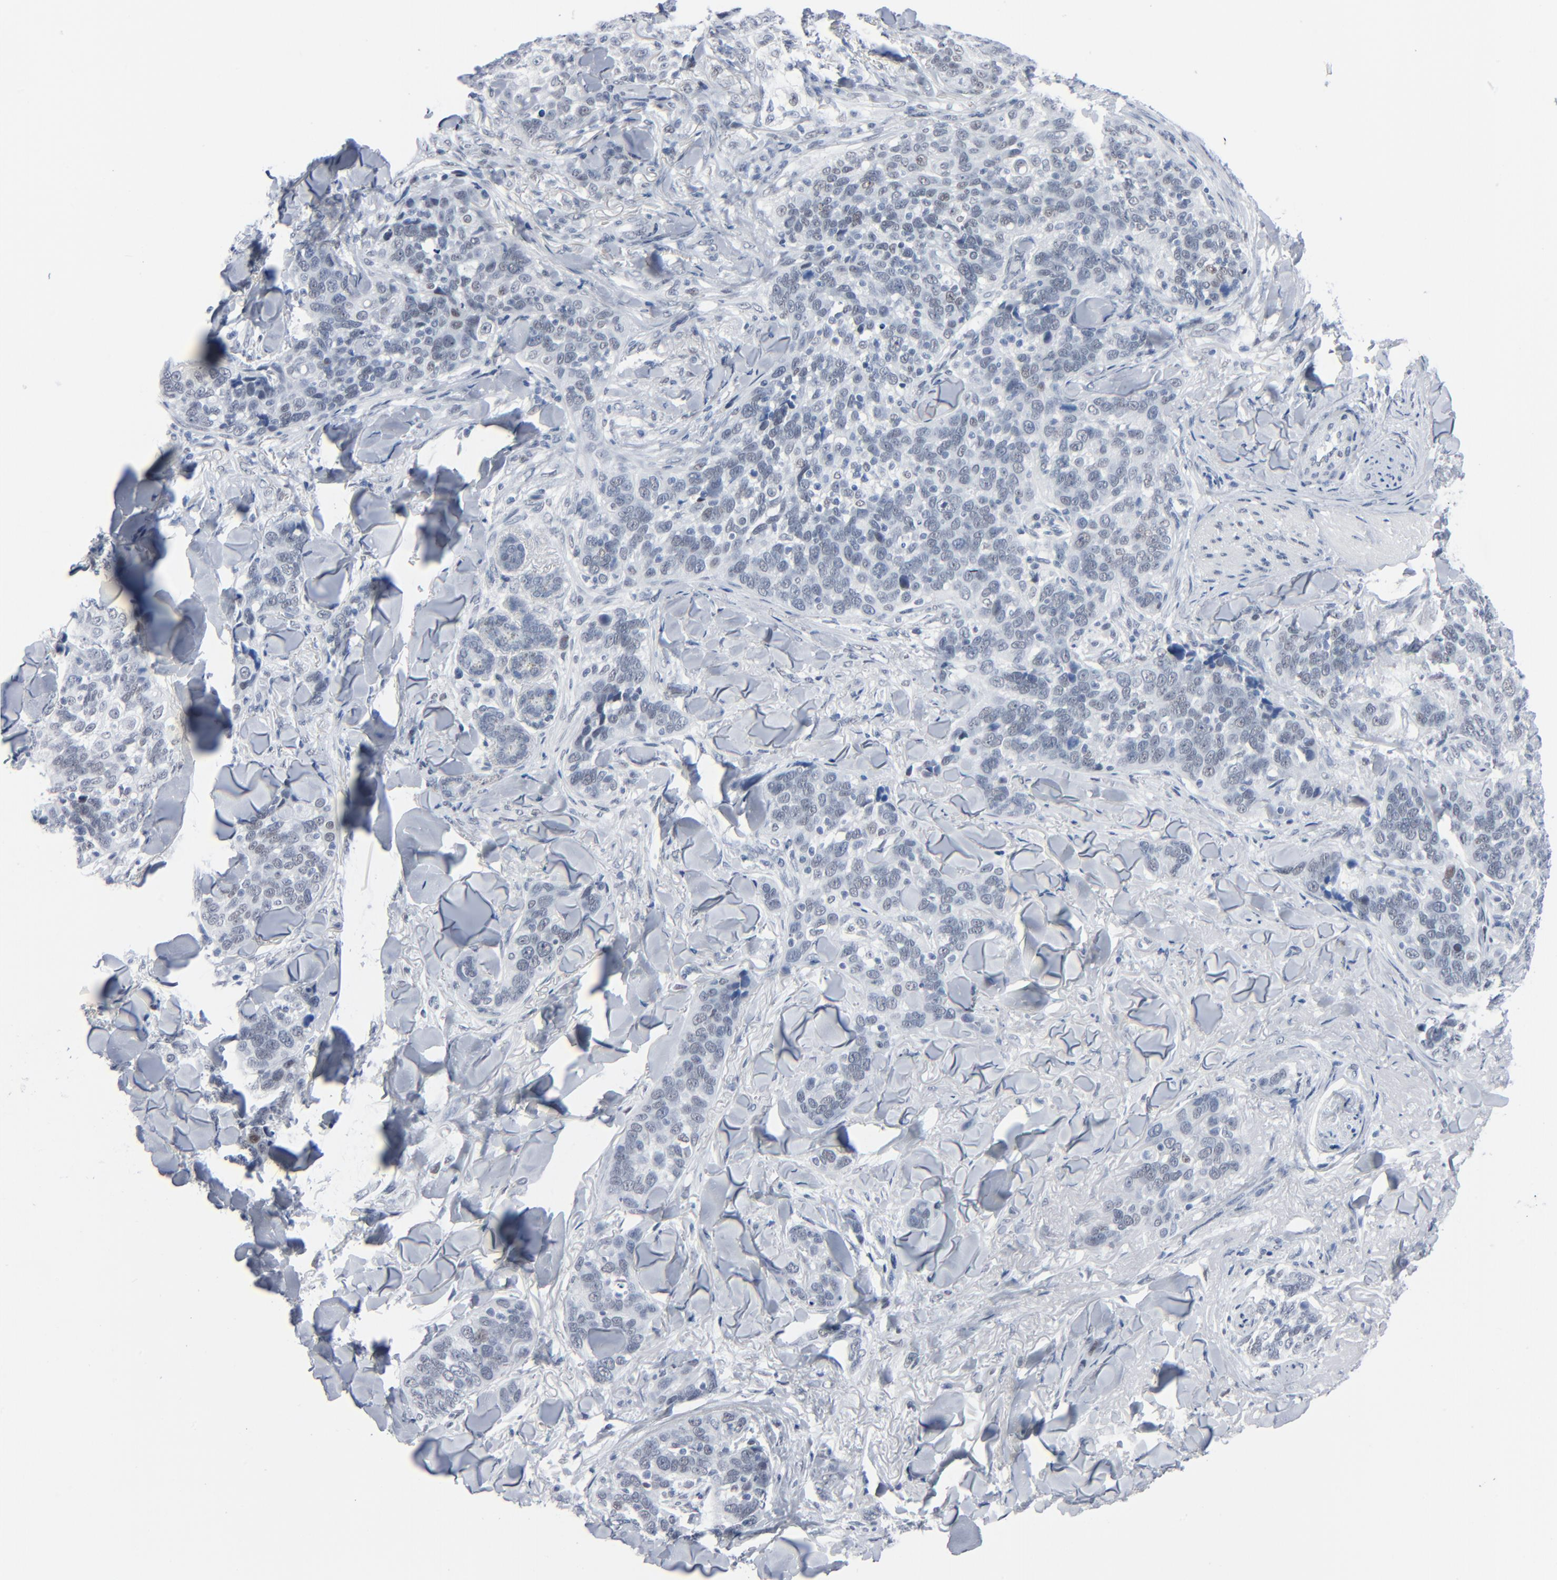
{"staining": {"intensity": "weak", "quantity": "<25%", "location": "nuclear"}, "tissue": "skin cancer", "cell_type": "Tumor cells", "image_type": "cancer", "snomed": [{"axis": "morphology", "description": "Normal tissue, NOS"}, {"axis": "morphology", "description": "Squamous cell carcinoma, NOS"}, {"axis": "topography", "description": "Skin"}], "caption": "This photomicrograph is of skin cancer (squamous cell carcinoma) stained with IHC to label a protein in brown with the nuclei are counter-stained blue. There is no staining in tumor cells.", "gene": "SIRT1", "patient": {"sex": "female", "age": 83}}